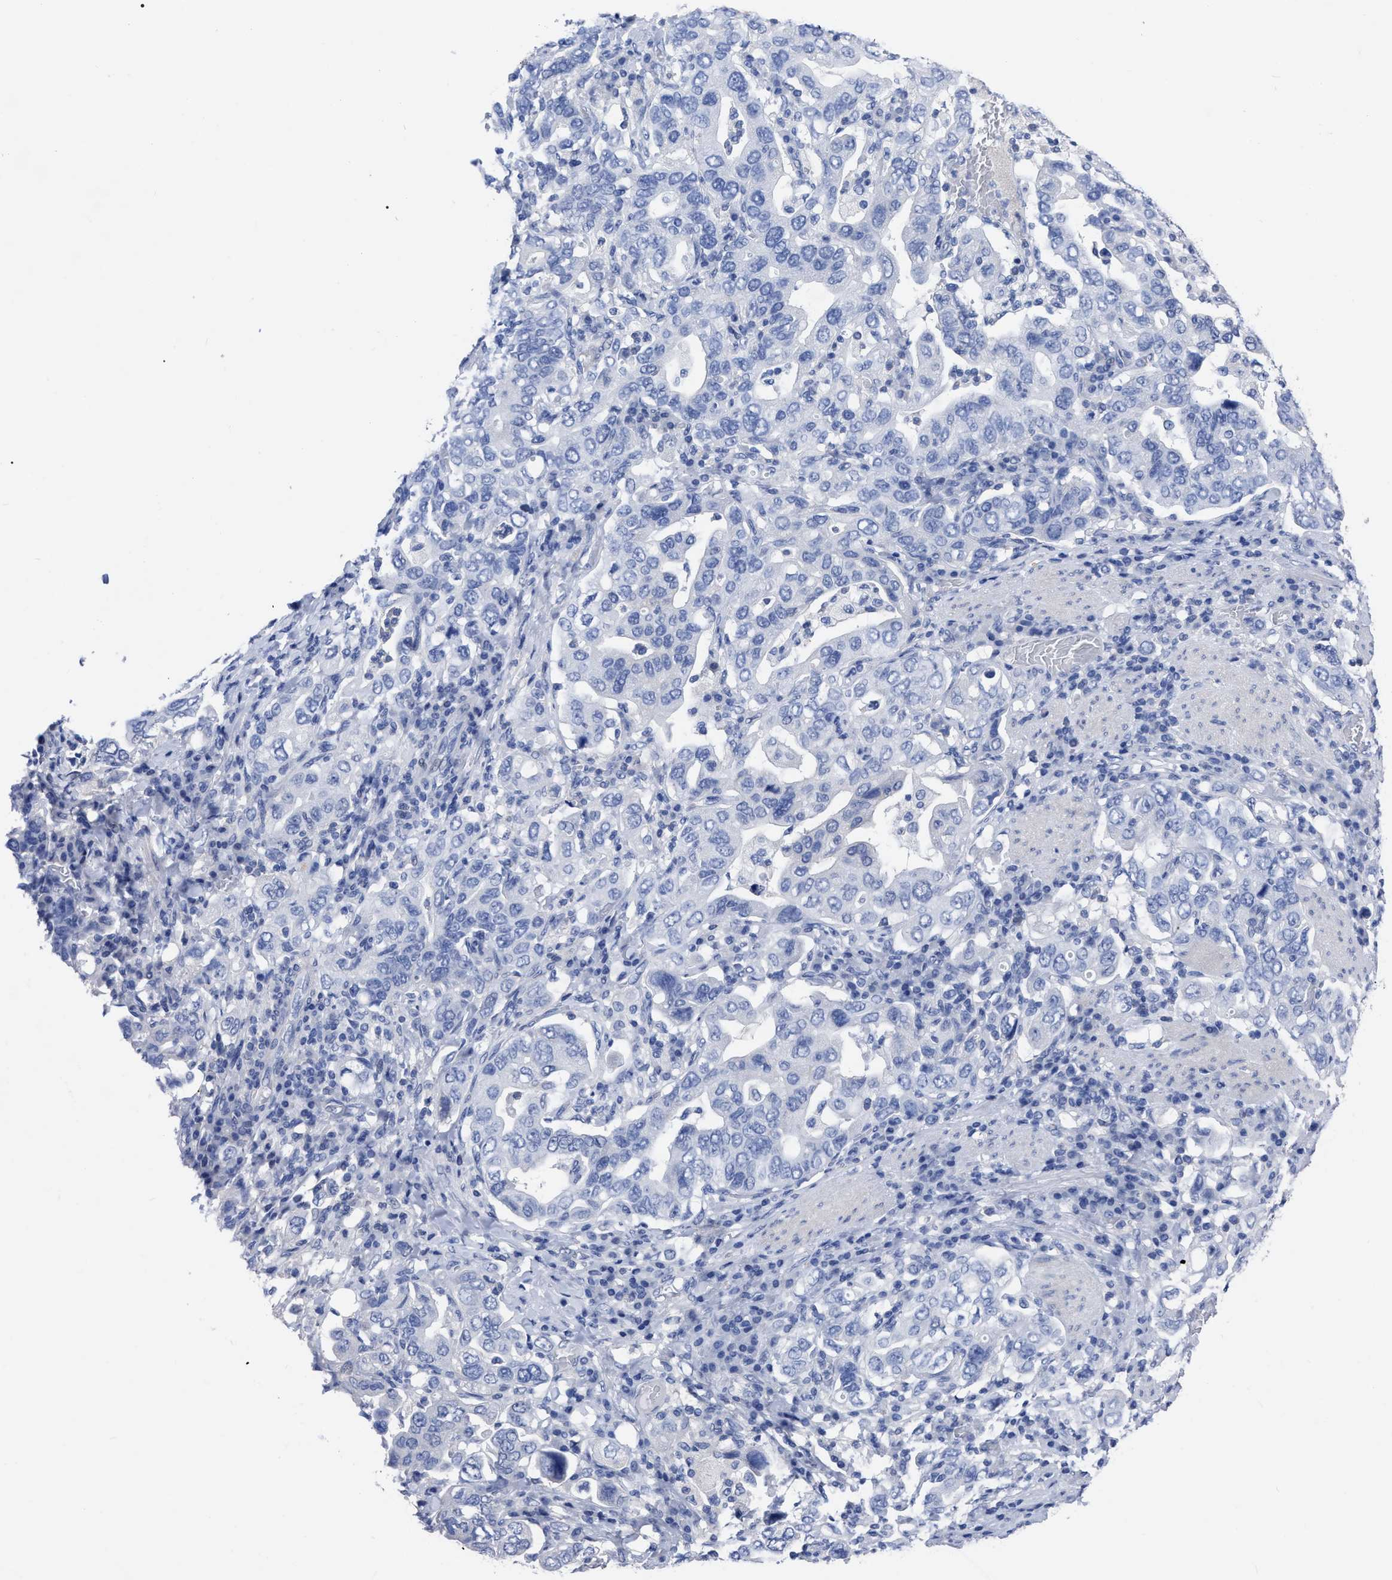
{"staining": {"intensity": "negative", "quantity": "none", "location": "none"}, "tissue": "stomach cancer", "cell_type": "Tumor cells", "image_type": "cancer", "snomed": [{"axis": "morphology", "description": "Adenocarcinoma, NOS"}, {"axis": "topography", "description": "Stomach, upper"}], "caption": "An image of human adenocarcinoma (stomach) is negative for staining in tumor cells.", "gene": "ANXA13", "patient": {"sex": "male", "age": 62}}